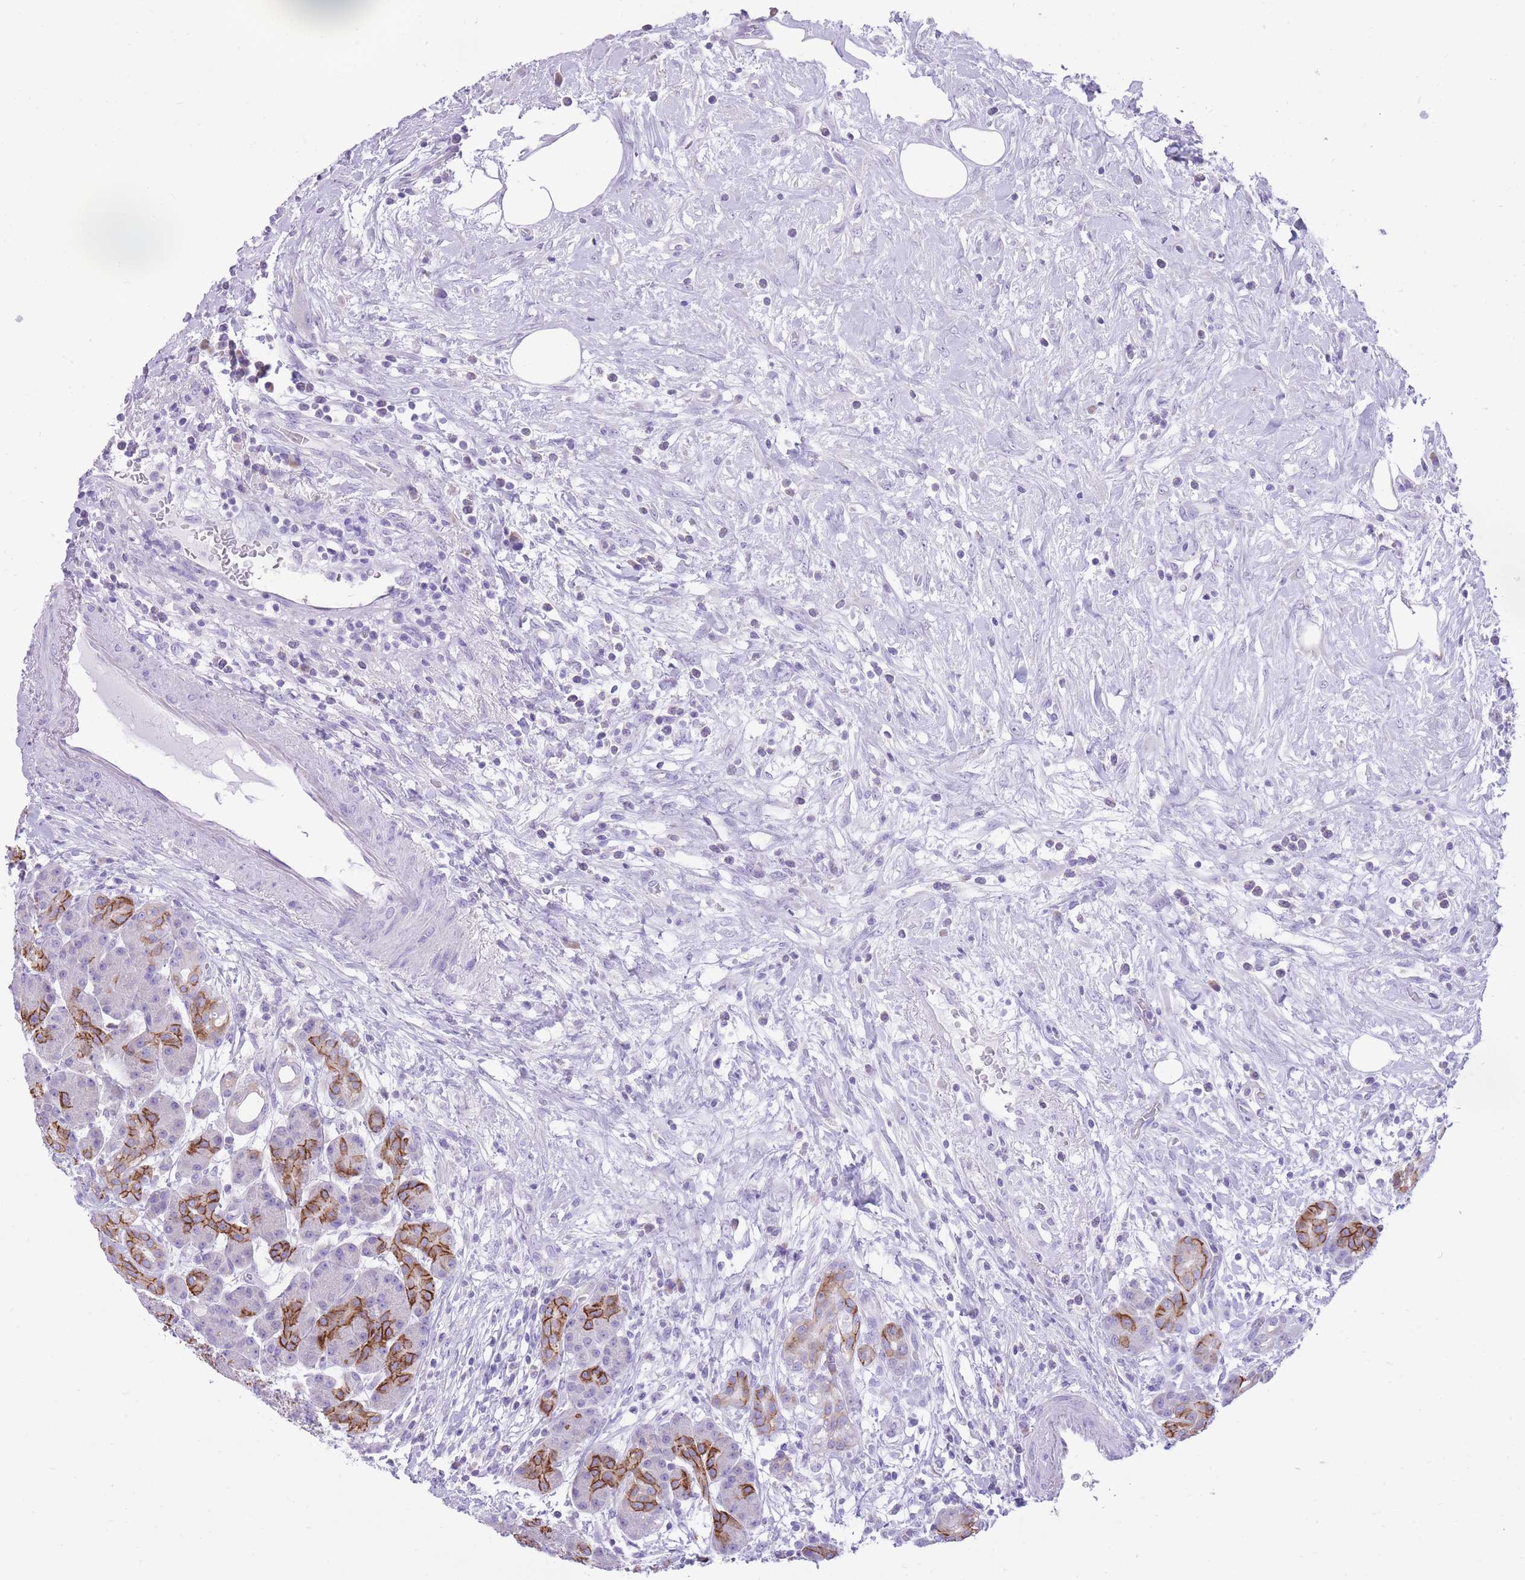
{"staining": {"intensity": "strong", "quantity": "25%-75%", "location": "cytoplasmic/membranous"}, "tissue": "pancreas", "cell_type": "Exocrine glandular cells", "image_type": "normal", "snomed": [{"axis": "morphology", "description": "Normal tissue, NOS"}, {"axis": "topography", "description": "Pancreas"}], "caption": "High-power microscopy captured an immunohistochemistry (IHC) histopathology image of unremarkable pancreas, revealing strong cytoplasmic/membranous positivity in approximately 25%-75% of exocrine glandular cells.", "gene": "SLC4A4", "patient": {"sex": "male", "age": 63}}